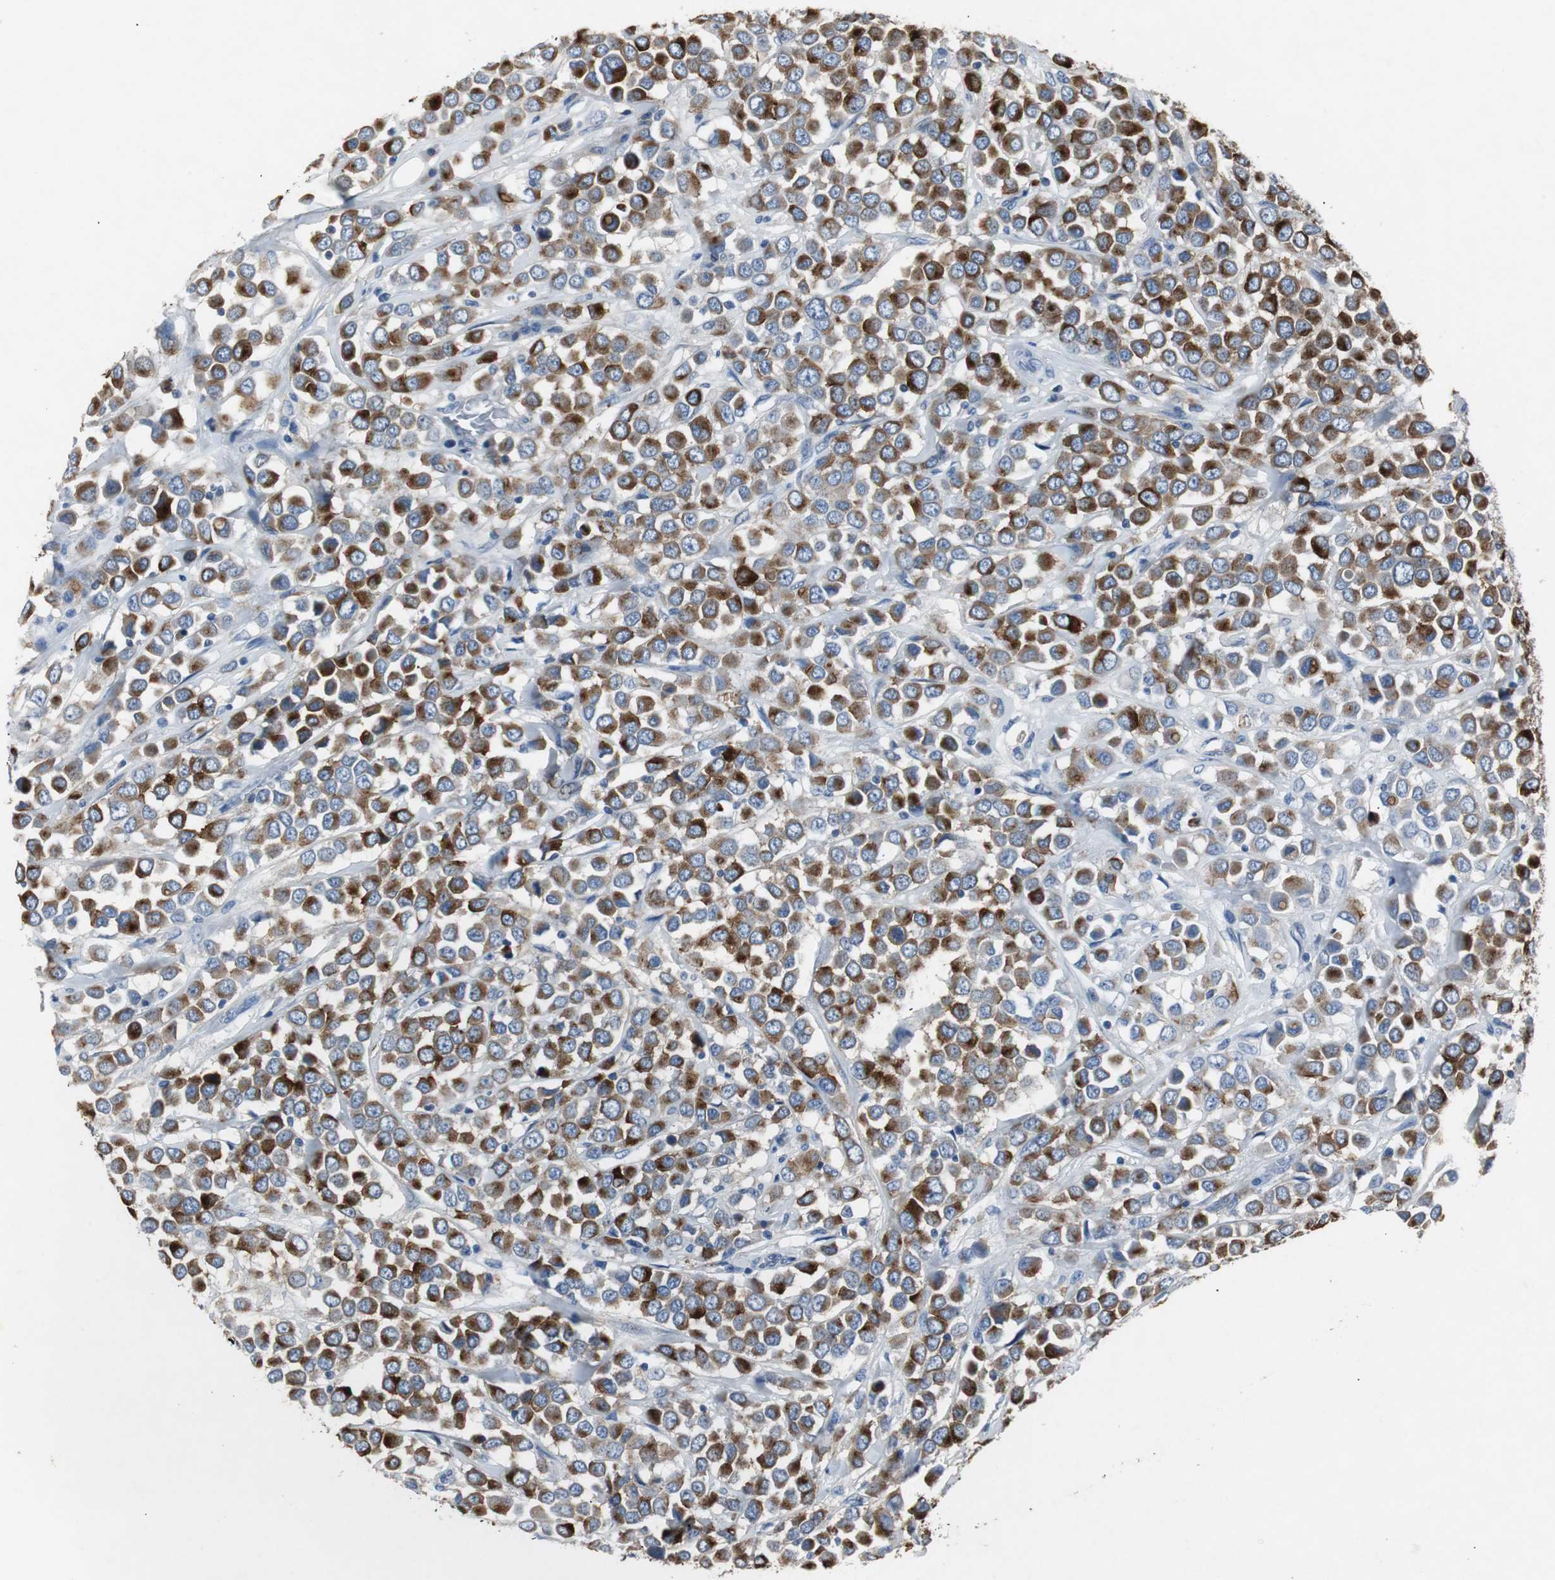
{"staining": {"intensity": "strong", "quantity": ">75%", "location": "cytoplasmic/membranous"}, "tissue": "breast cancer", "cell_type": "Tumor cells", "image_type": "cancer", "snomed": [{"axis": "morphology", "description": "Duct carcinoma"}, {"axis": "topography", "description": "Breast"}], "caption": "Immunohistochemistry photomicrograph of neoplastic tissue: intraductal carcinoma (breast) stained using IHC shows high levels of strong protein expression localized specifically in the cytoplasmic/membranous of tumor cells, appearing as a cytoplasmic/membranous brown color.", "gene": "LRP2", "patient": {"sex": "female", "age": 61}}